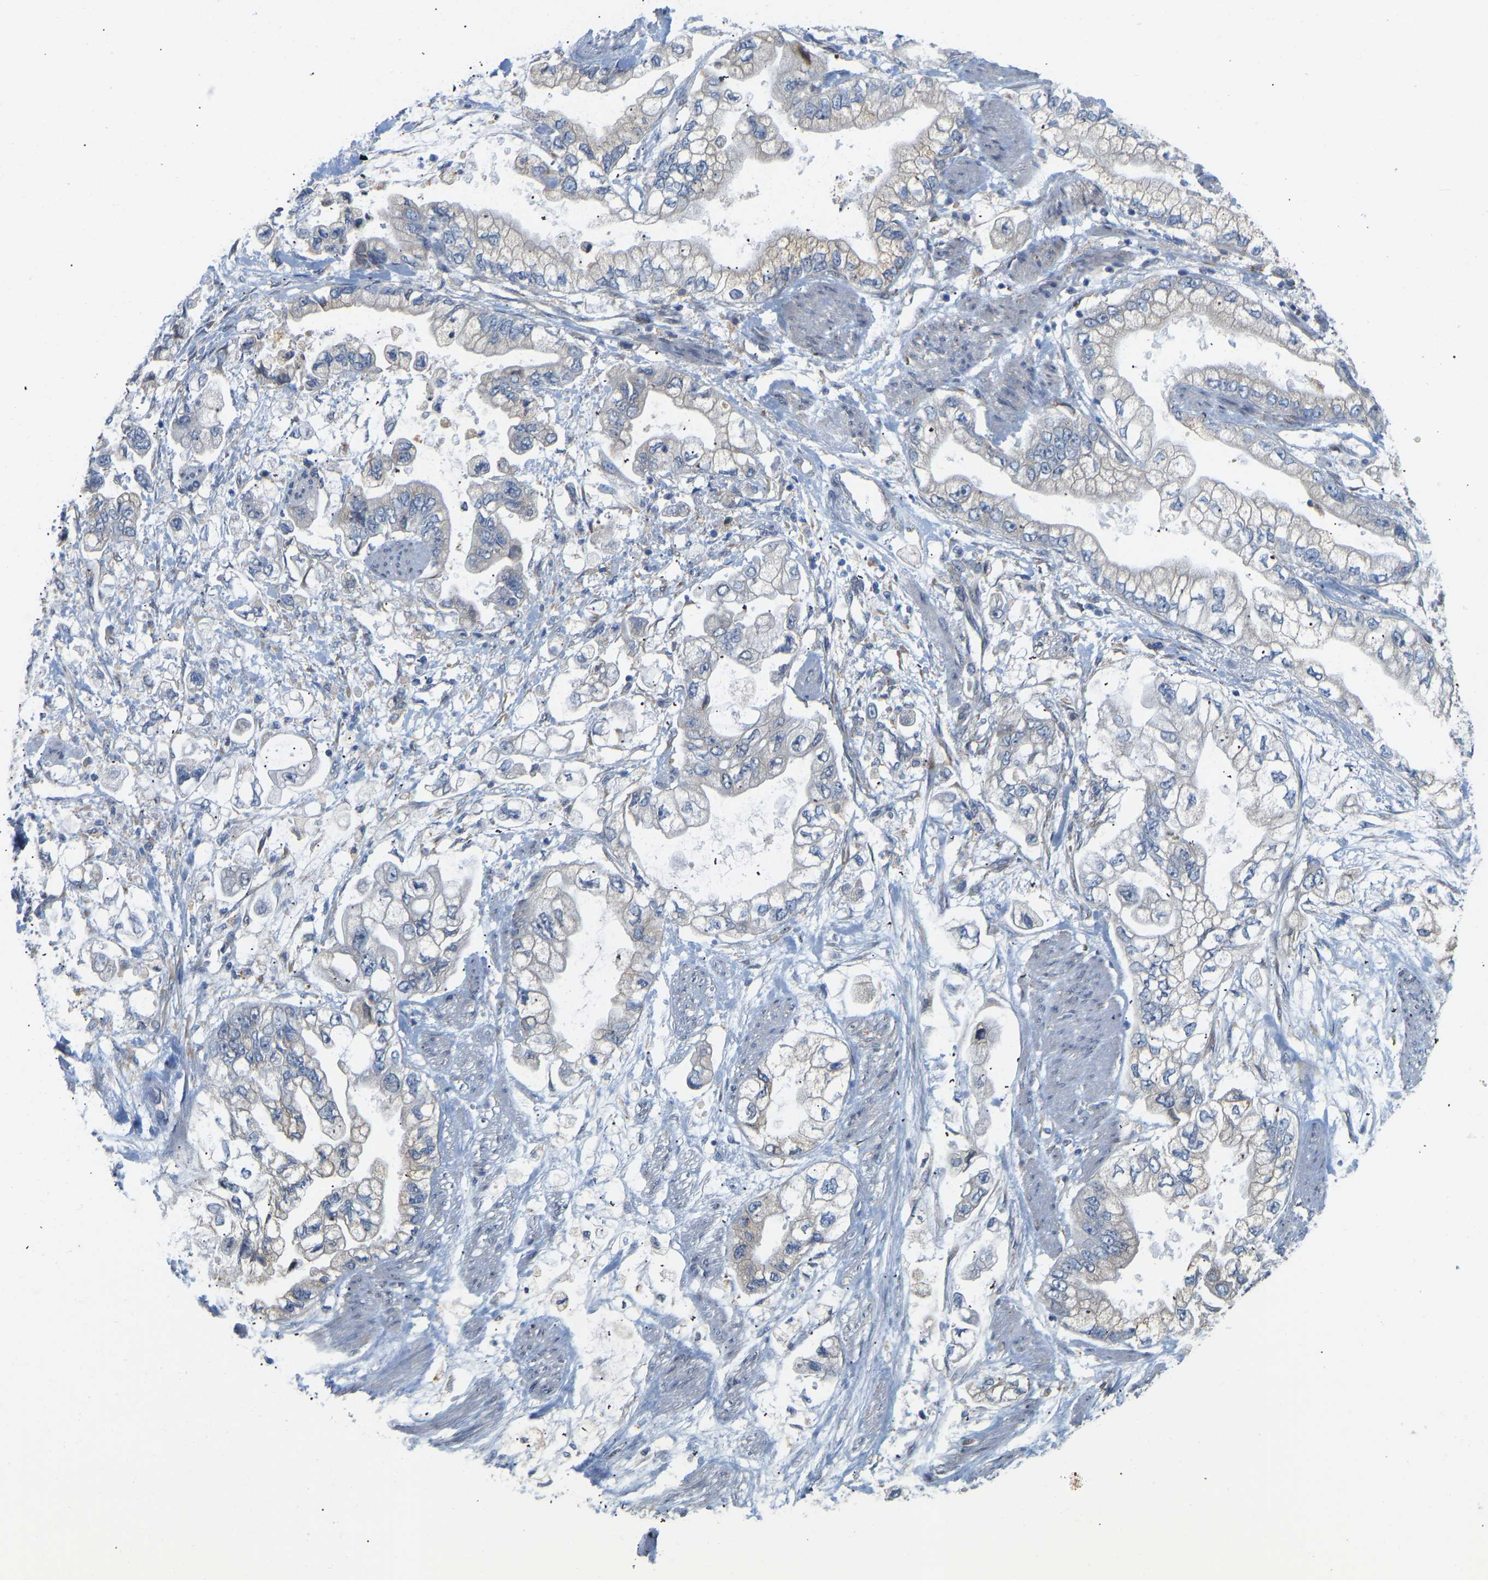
{"staining": {"intensity": "negative", "quantity": "none", "location": "none"}, "tissue": "stomach cancer", "cell_type": "Tumor cells", "image_type": "cancer", "snomed": [{"axis": "morphology", "description": "Normal tissue, NOS"}, {"axis": "morphology", "description": "Adenocarcinoma, NOS"}, {"axis": "topography", "description": "Stomach"}], "caption": "This is an immunohistochemistry (IHC) photomicrograph of human stomach adenocarcinoma. There is no staining in tumor cells.", "gene": "BEND3", "patient": {"sex": "male", "age": 62}}